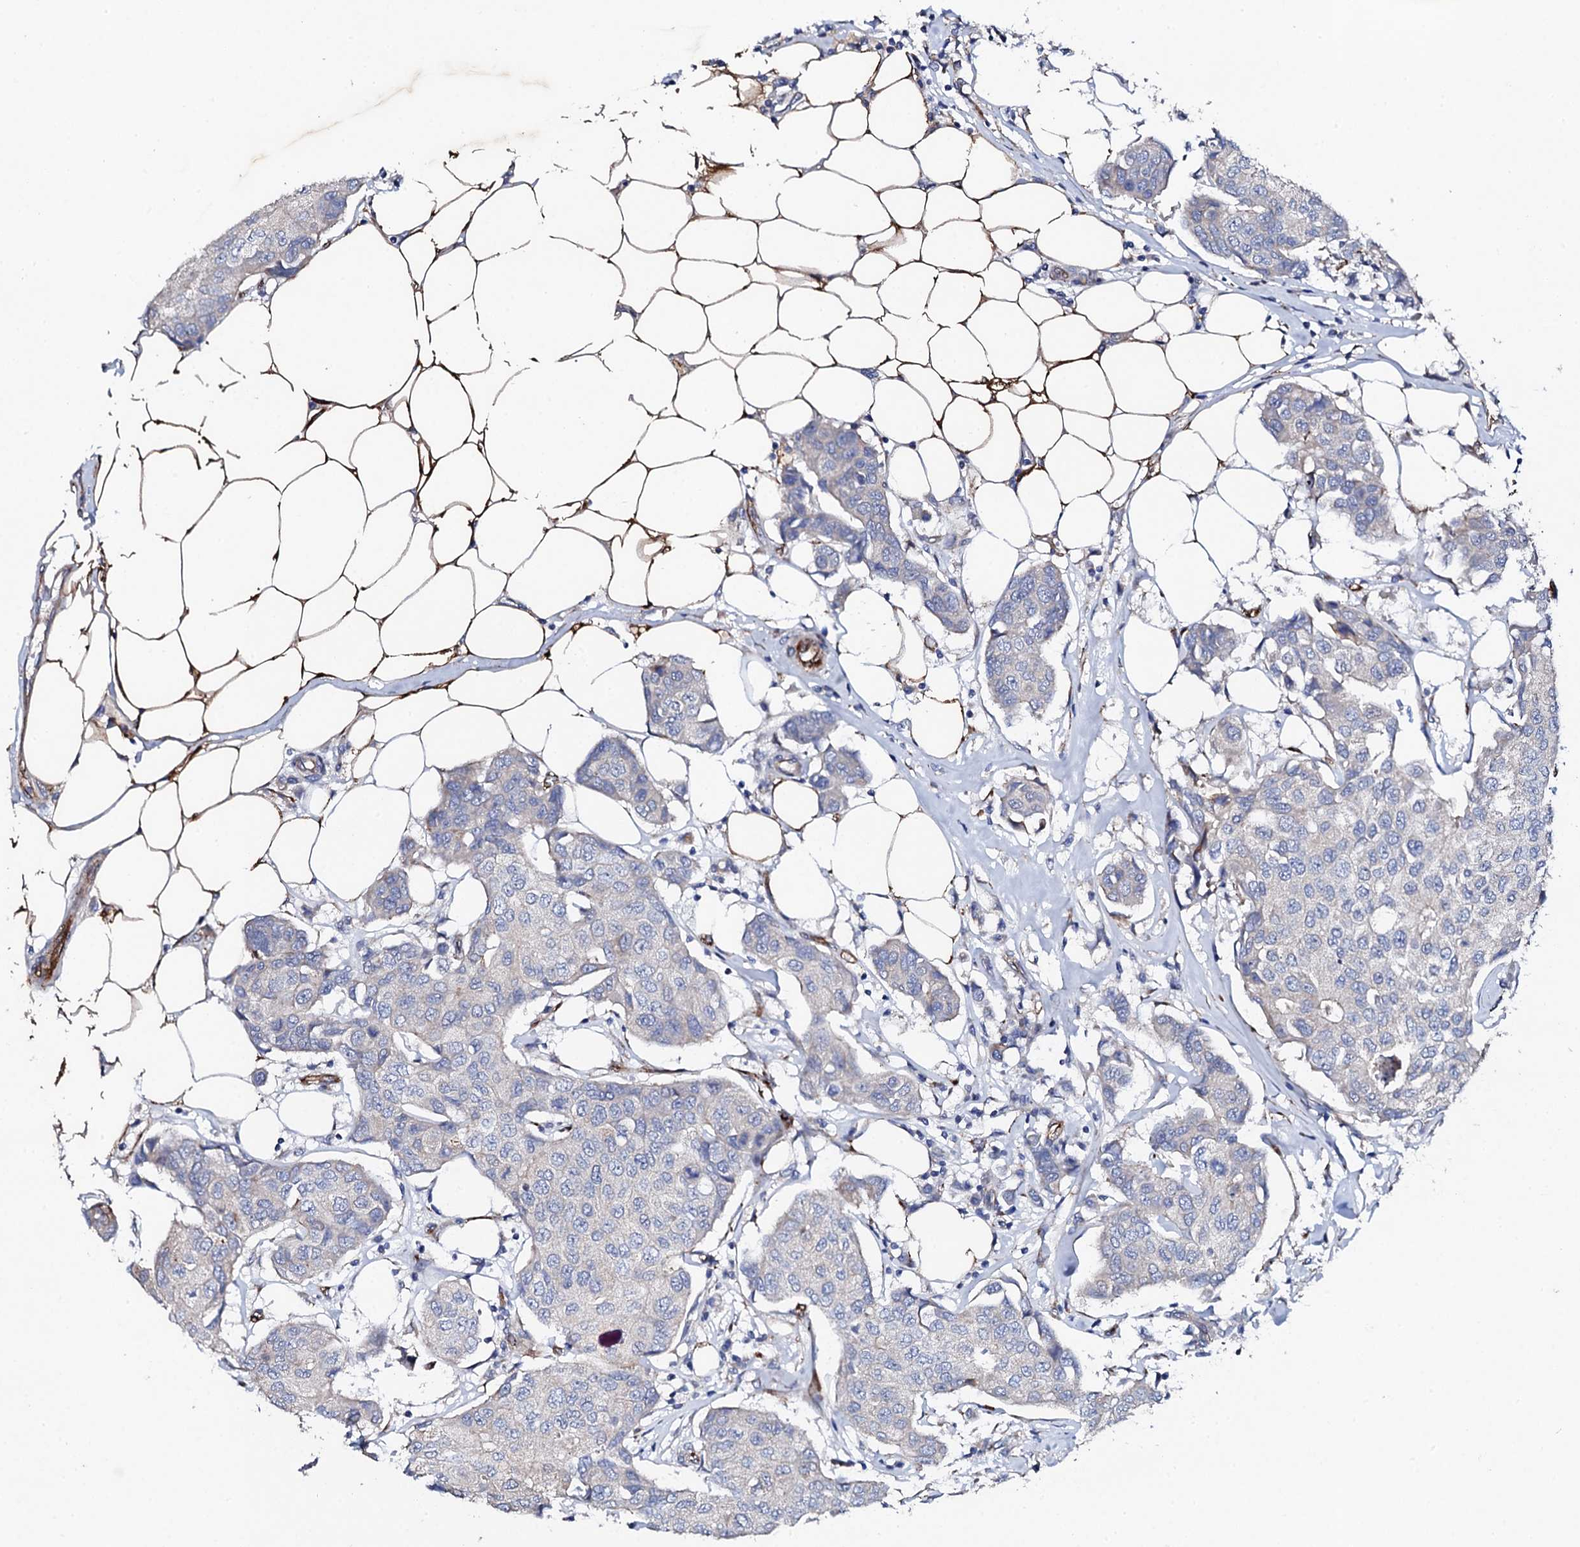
{"staining": {"intensity": "negative", "quantity": "none", "location": "none"}, "tissue": "breast cancer", "cell_type": "Tumor cells", "image_type": "cancer", "snomed": [{"axis": "morphology", "description": "Duct carcinoma"}, {"axis": "topography", "description": "Breast"}], "caption": "A high-resolution histopathology image shows immunohistochemistry staining of breast cancer, which displays no significant expression in tumor cells.", "gene": "DBX1", "patient": {"sex": "female", "age": 80}}